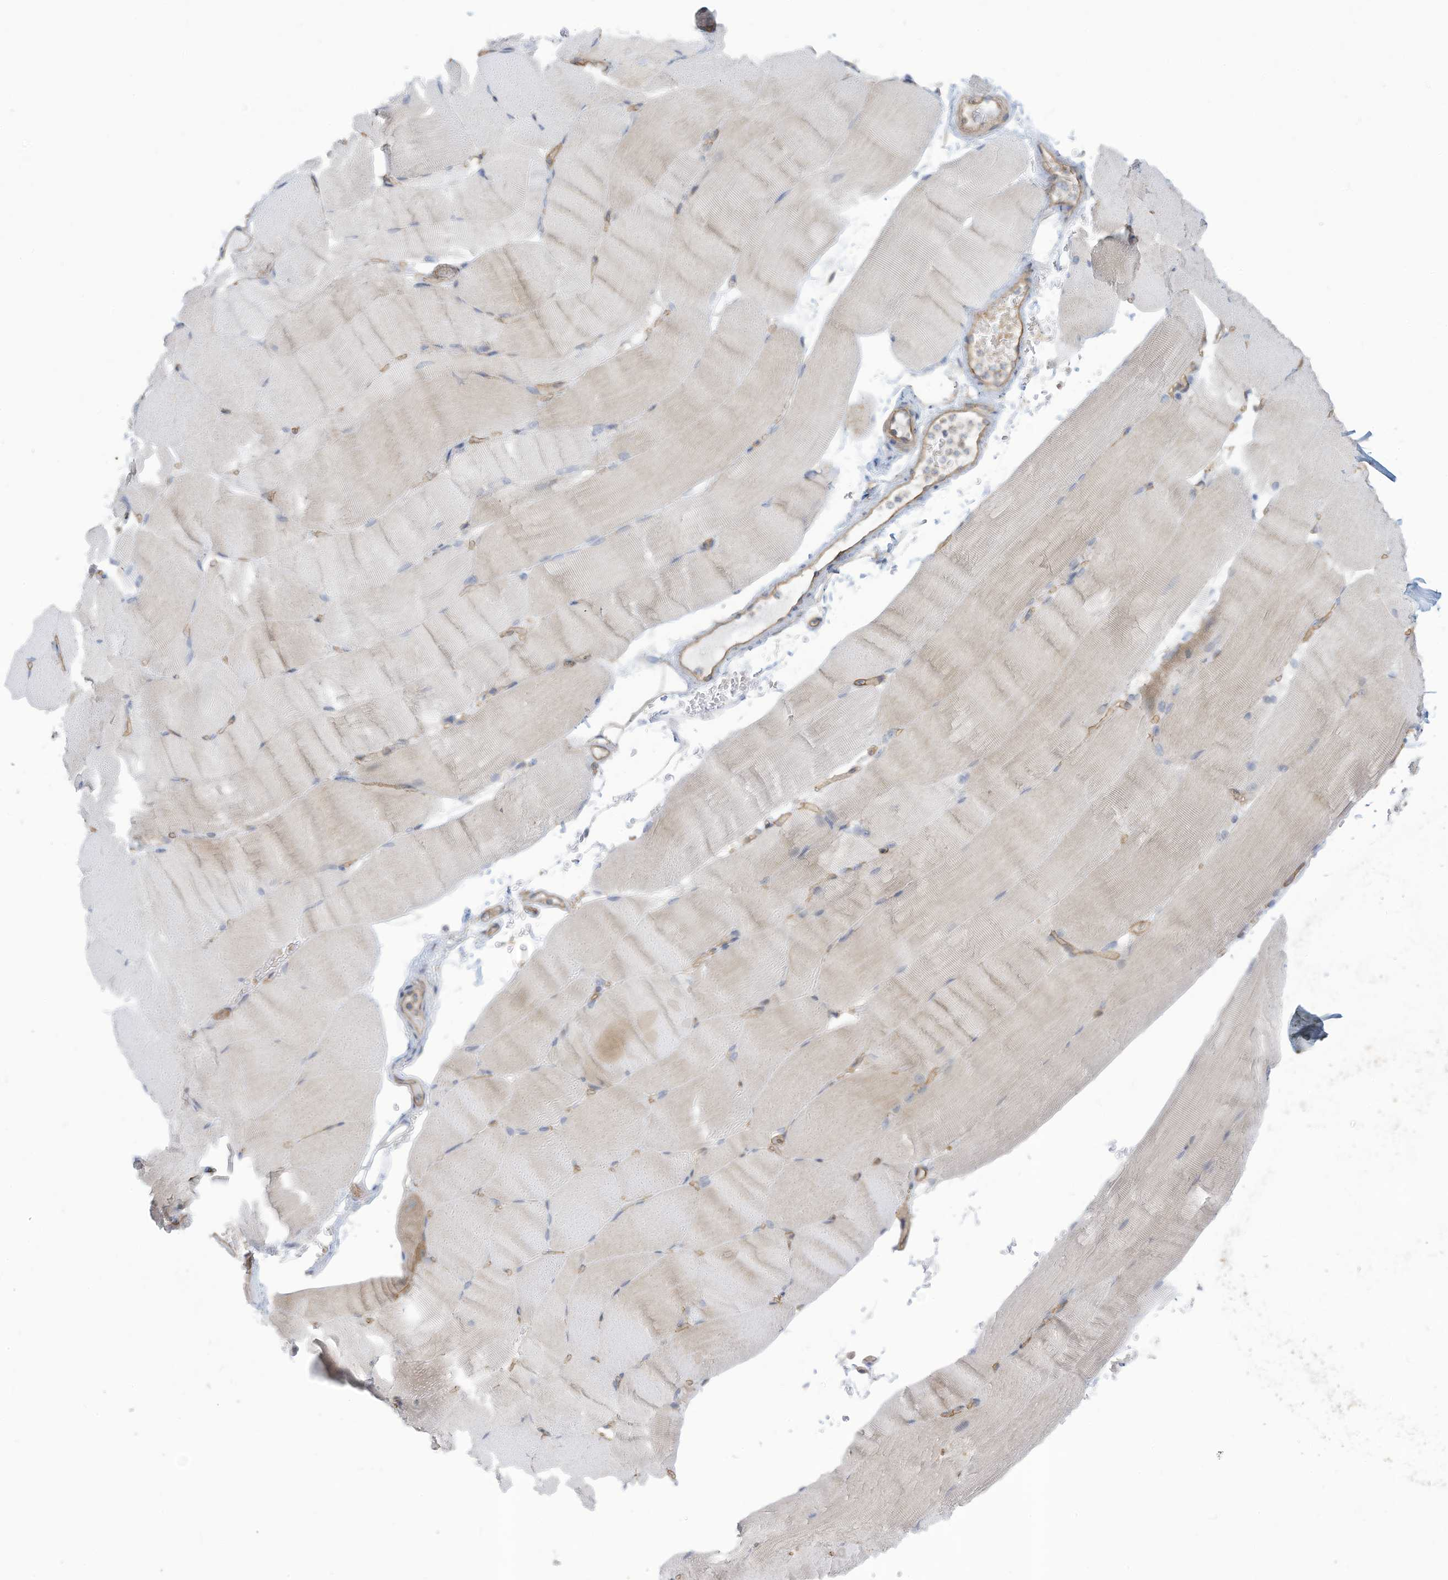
{"staining": {"intensity": "negative", "quantity": "none", "location": "none"}, "tissue": "skeletal muscle", "cell_type": "Myocytes", "image_type": "normal", "snomed": [{"axis": "morphology", "description": "Normal tissue, NOS"}, {"axis": "topography", "description": "Skeletal muscle"}, {"axis": "topography", "description": "Parathyroid gland"}], "caption": "High power microscopy histopathology image of an immunohistochemistry (IHC) image of unremarkable skeletal muscle, revealing no significant staining in myocytes.", "gene": "ADAT2", "patient": {"sex": "female", "age": 37}}